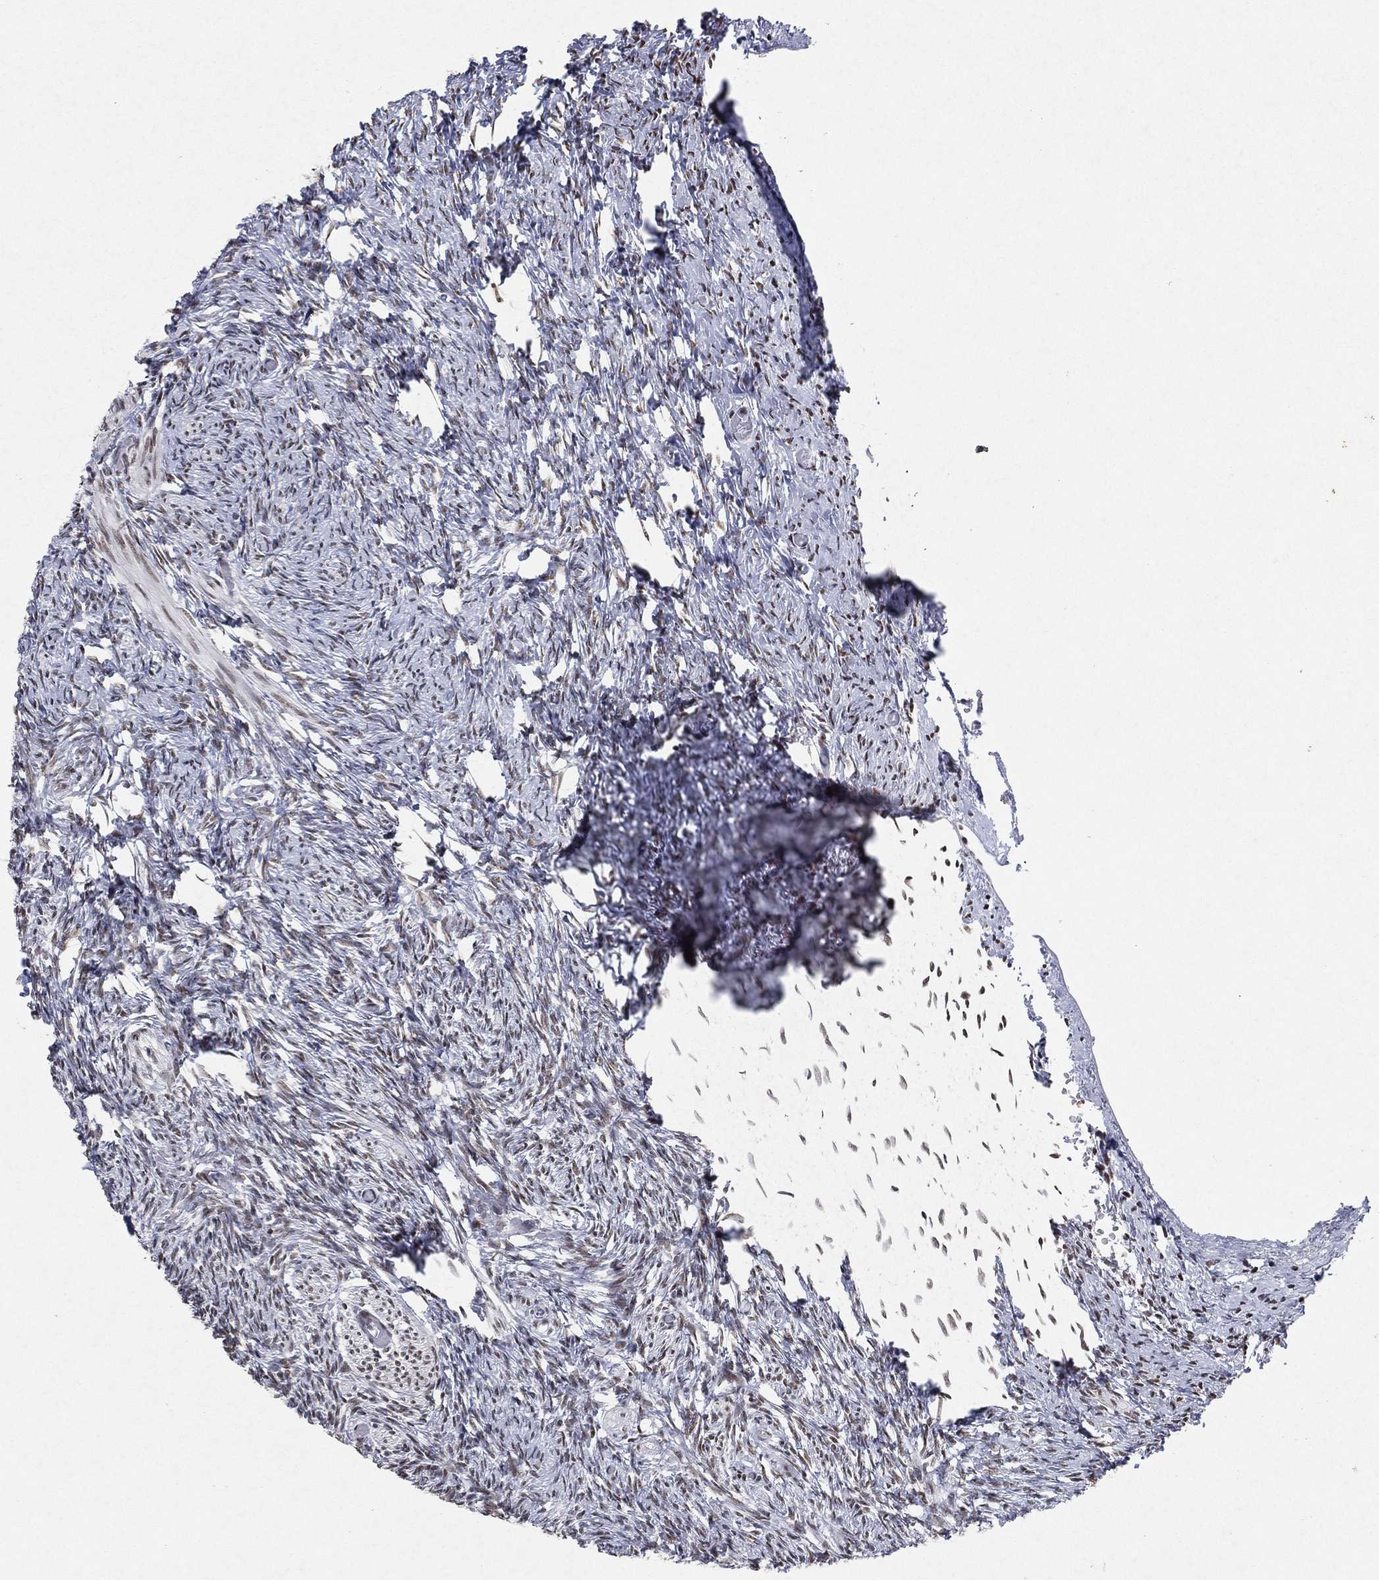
{"staining": {"intensity": "weak", "quantity": "25%-75%", "location": "cytoplasmic/membranous,nuclear"}, "tissue": "ovary", "cell_type": "Follicle cells", "image_type": "normal", "snomed": [{"axis": "morphology", "description": "Normal tissue, NOS"}, {"axis": "topography", "description": "Ovary"}], "caption": "This micrograph displays IHC staining of normal human ovary, with low weak cytoplasmic/membranous,nuclear staining in about 25%-75% of follicle cells.", "gene": "DDX27", "patient": {"sex": "female", "age": 39}}